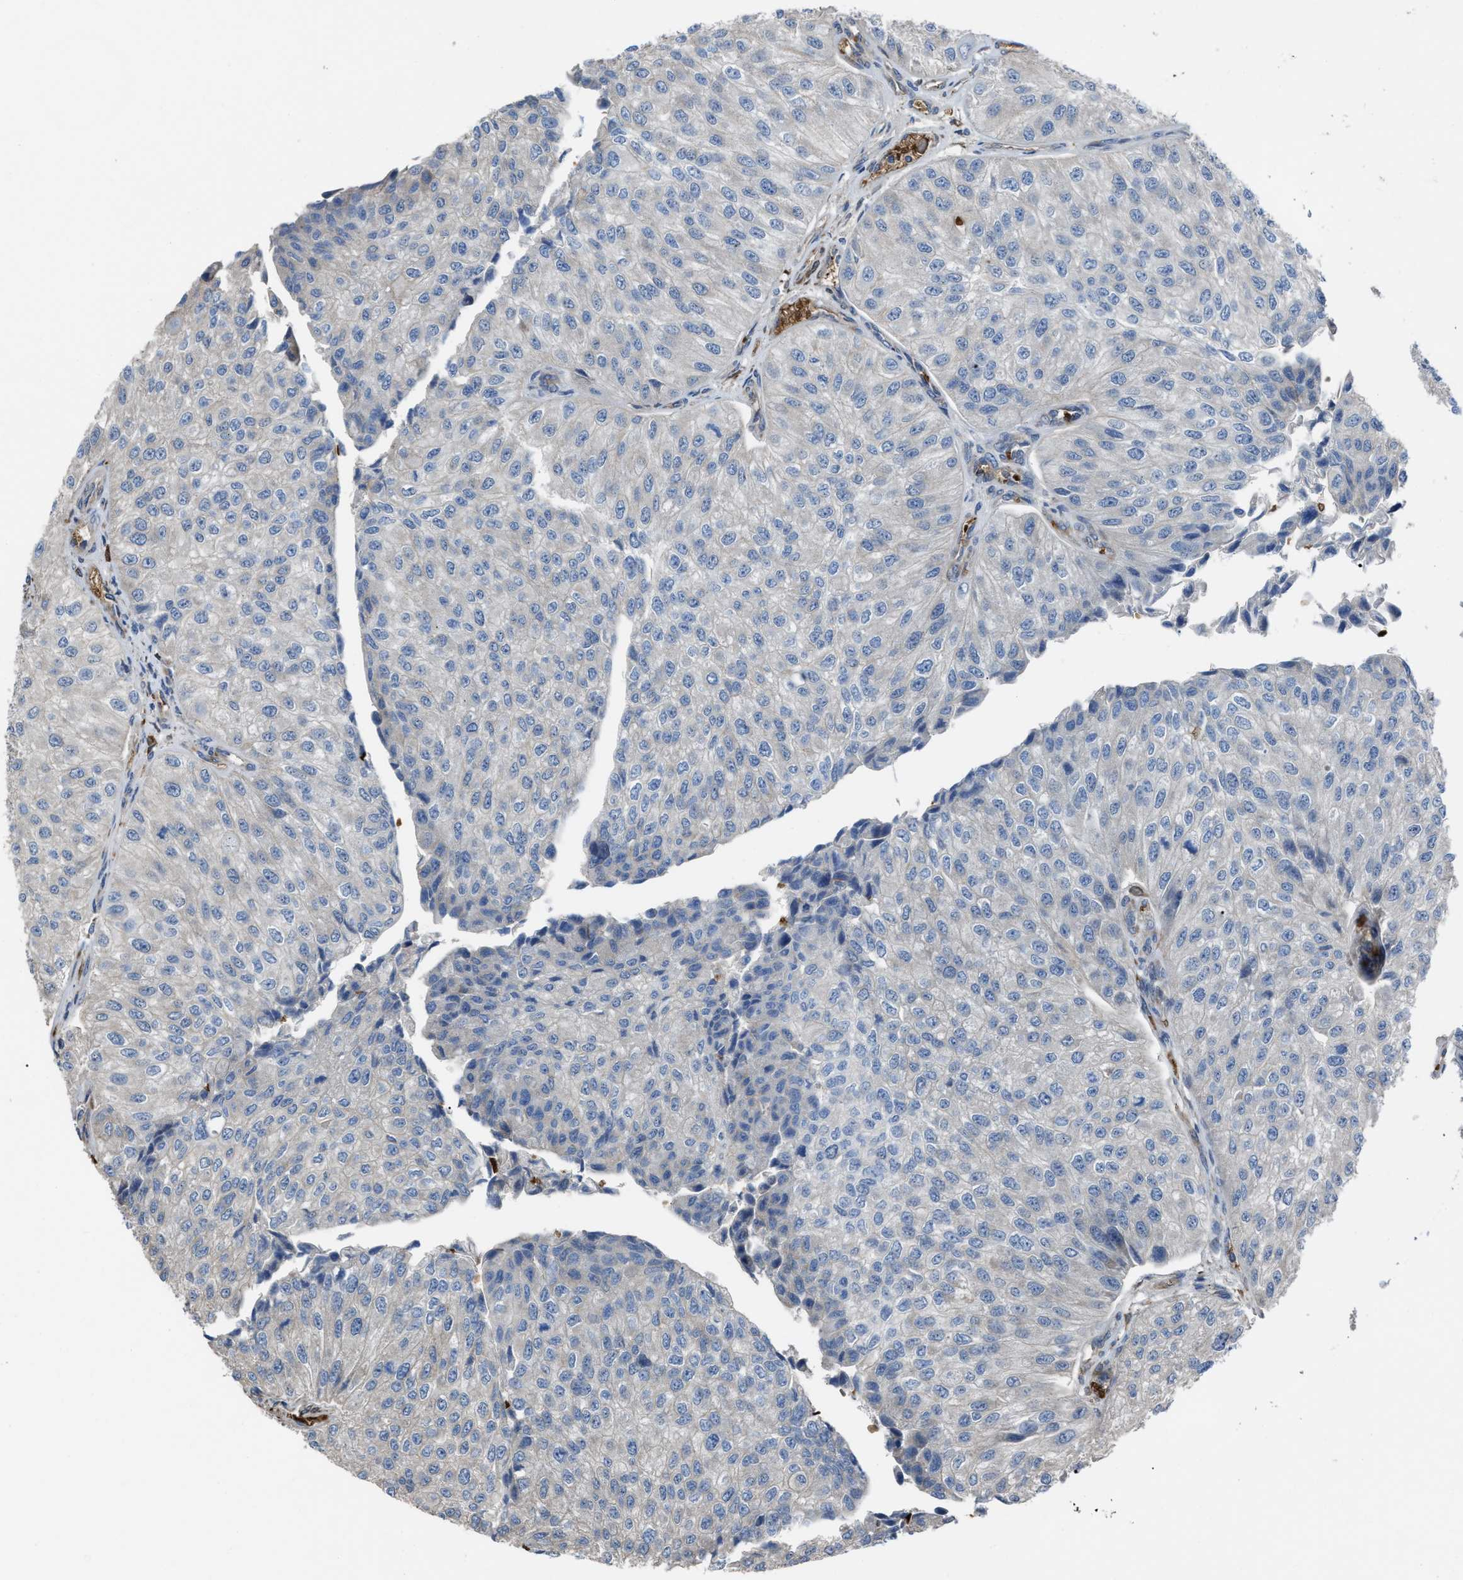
{"staining": {"intensity": "negative", "quantity": "none", "location": "none"}, "tissue": "urothelial cancer", "cell_type": "Tumor cells", "image_type": "cancer", "snomed": [{"axis": "morphology", "description": "Urothelial carcinoma, High grade"}, {"axis": "topography", "description": "Kidney"}, {"axis": "topography", "description": "Urinary bladder"}], "caption": "Tumor cells show no significant positivity in high-grade urothelial carcinoma.", "gene": "SELENOM", "patient": {"sex": "male", "age": 77}}